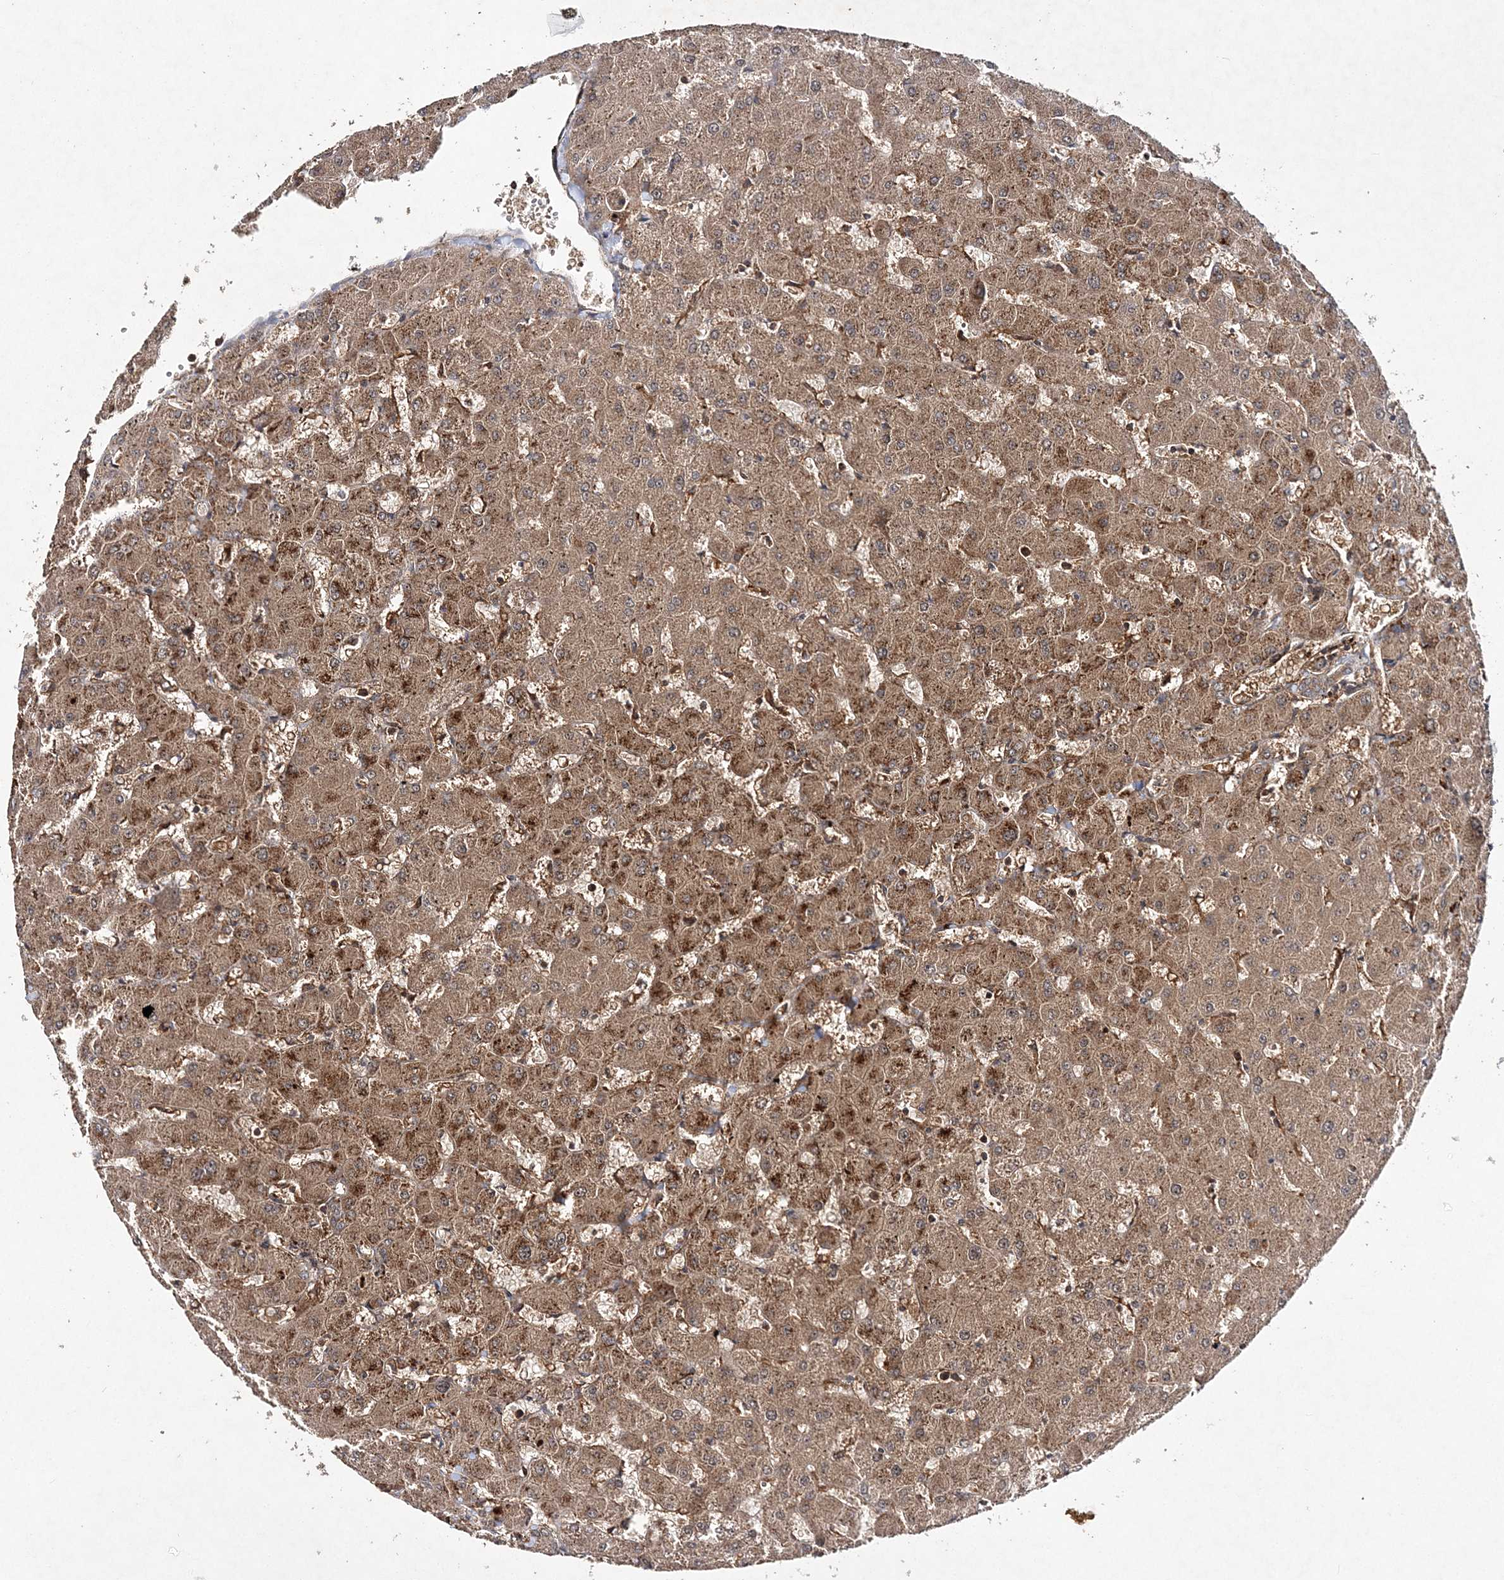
{"staining": {"intensity": "moderate", "quantity": ">75%", "location": "cytoplasmic/membranous"}, "tissue": "liver", "cell_type": "Cholangiocytes", "image_type": "normal", "snomed": [{"axis": "morphology", "description": "Normal tissue, NOS"}, {"axis": "topography", "description": "Liver"}], "caption": "About >75% of cholangiocytes in benign human liver display moderate cytoplasmic/membranous protein staining as visualized by brown immunohistochemical staining.", "gene": "TMEM9B", "patient": {"sex": "female", "age": 63}}